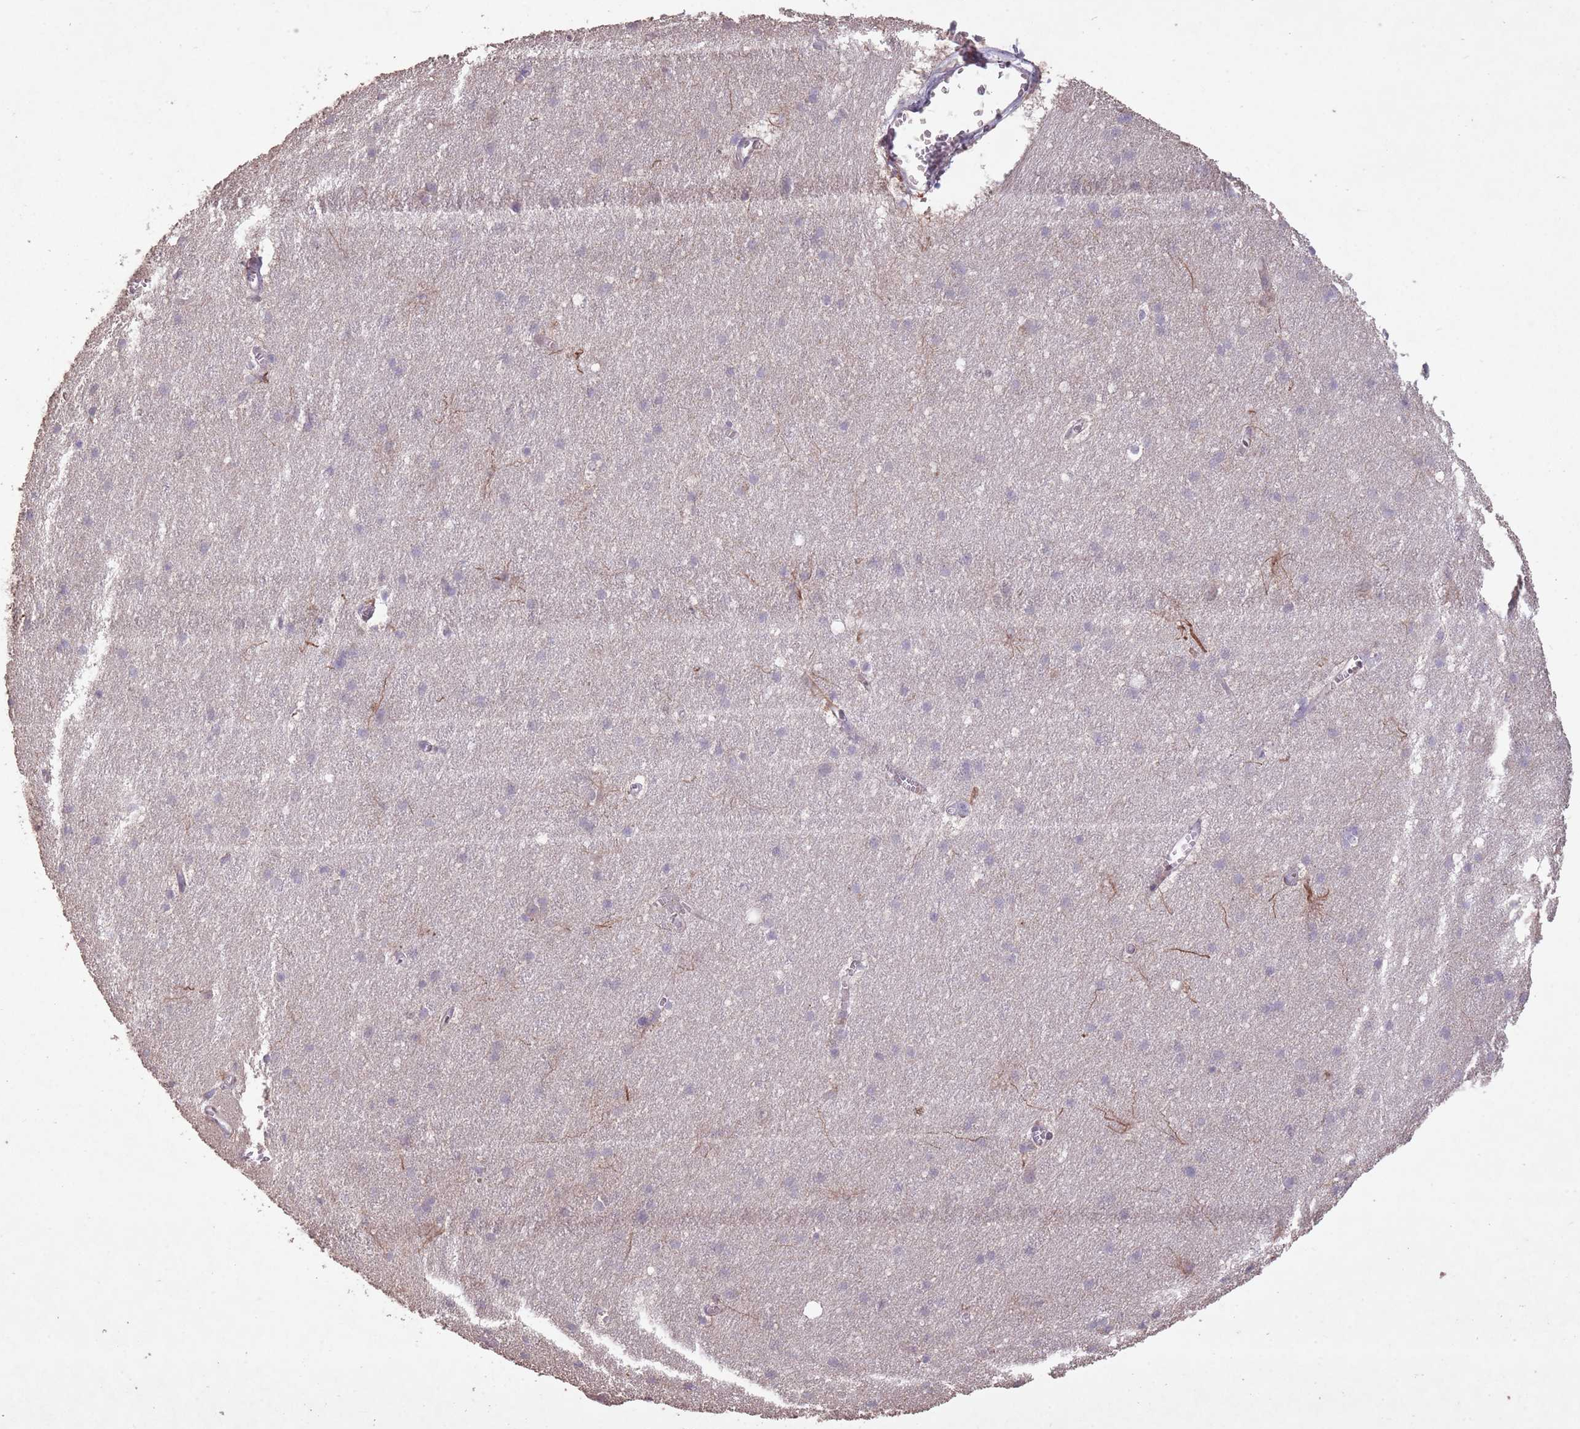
{"staining": {"intensity": "negative", "quantity": "none", "location": "none"}, "tissue": "cerebral cortex", "cell_type": "Endothelial cells", "image_type": "normal", "snomed": [{"axis": "morphology", "description": "Normal tissue, NOS"}, {"axis": "topography", "description": "Cerebral cortex"}], "caption": "DAB immunohistochemical staining of unremarkable cerebral cortex demonstrates no significant staining in endothelial cells. Brightfield microscopy of immunohistochemistry stained with DAB (brown) and hematoxylin (blue), captured at high magnification.", "gene": "OR2V1", "patient": {"sex": "male", "age": 54}}